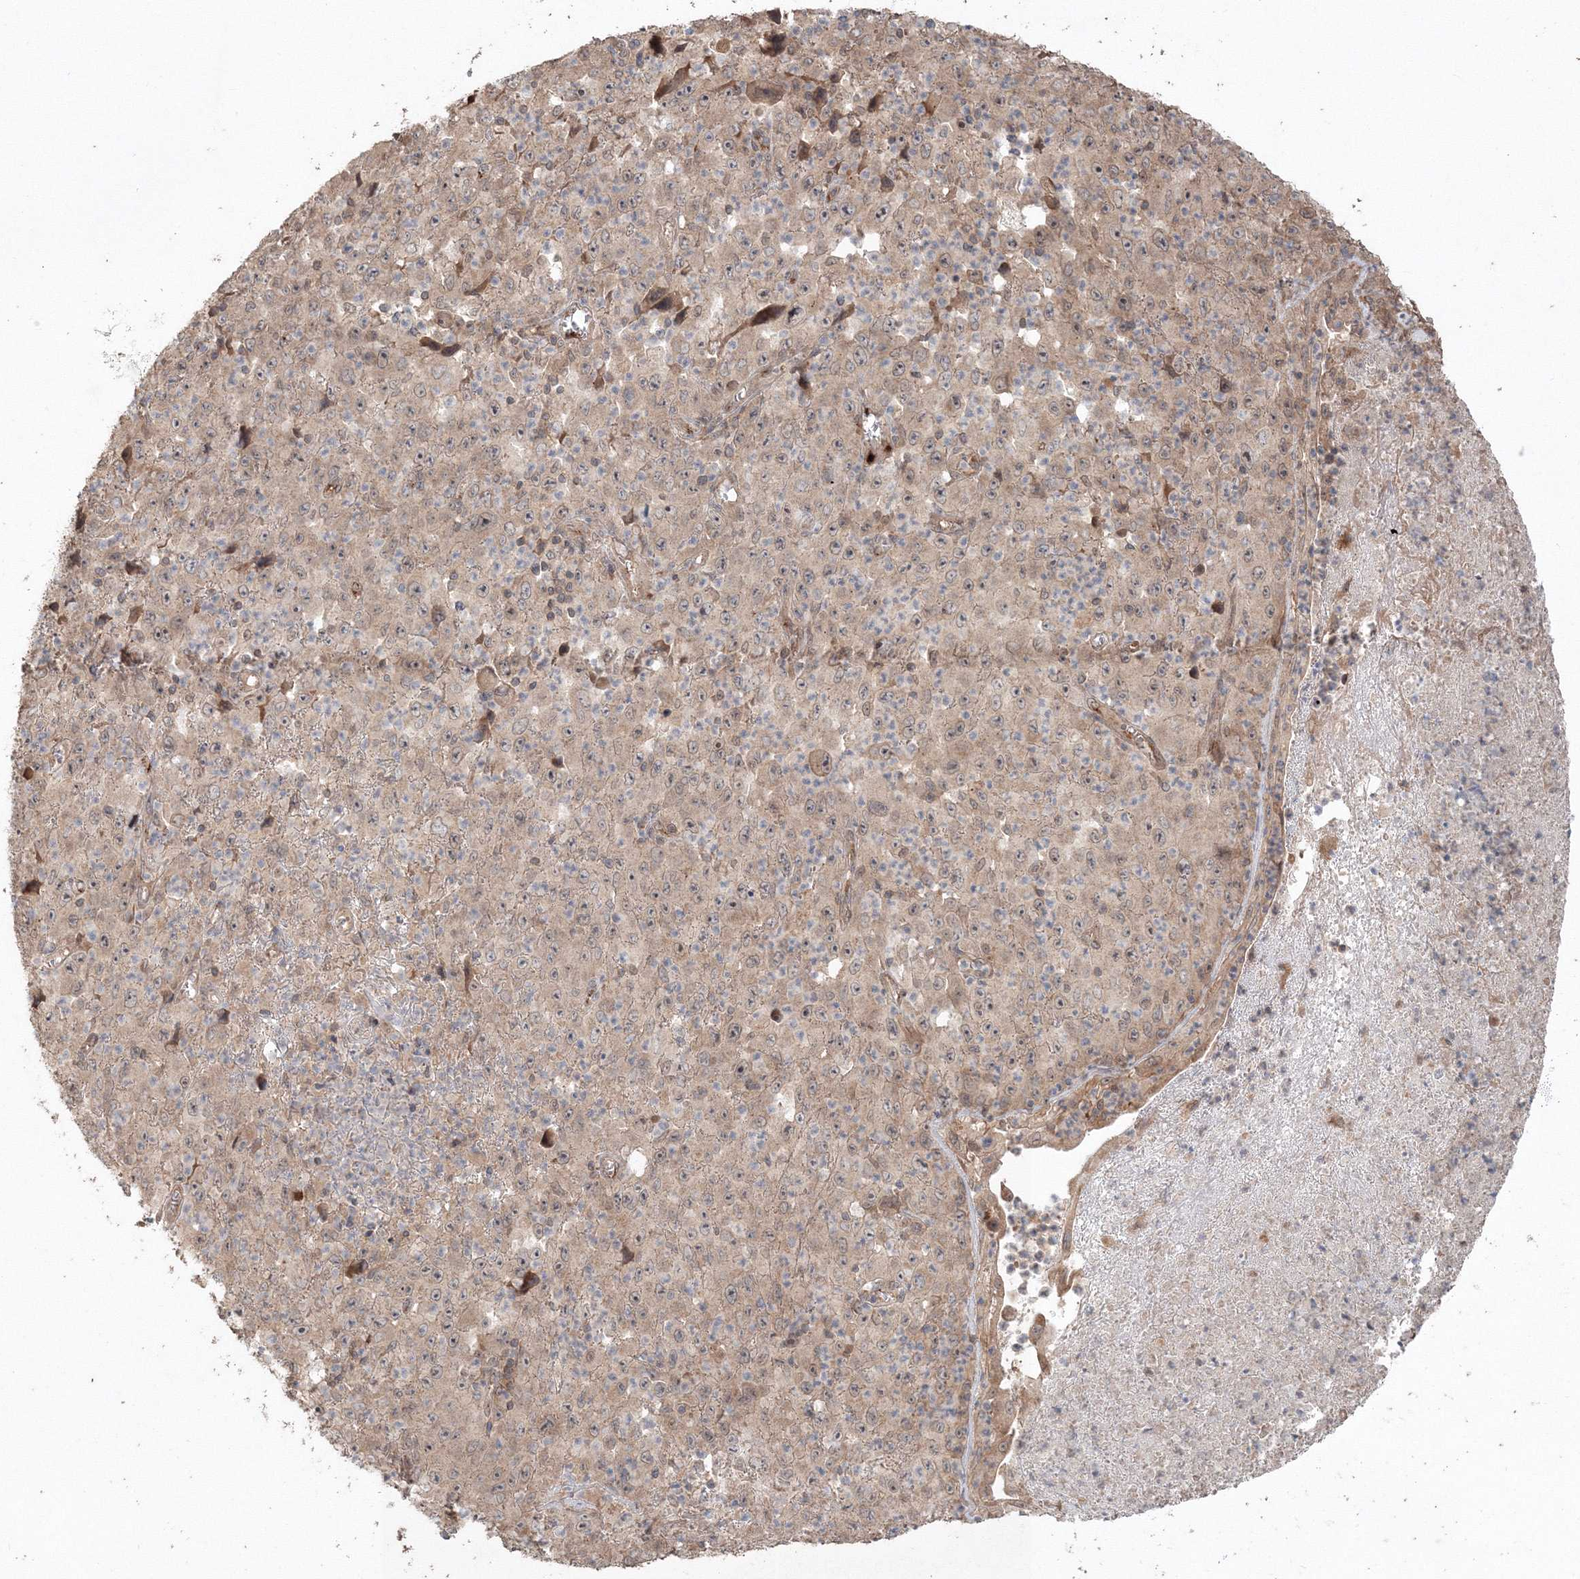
{"staining": {"intensity": "negative", "quantity": "none", "location": "none"}, "tissue": "melanoma", "cell_type": "Tumor cells", "image_type": "cancer", "snomed": [{"axis": "morphology", "description": "Malignant melanoma, Metastatic site"}, {"axis": "topography", "description": "Skin"}], "caption": "Tumor cells are negative for protein expression in human malignant melanoma (metastatic site). The staining is performed using DAB (3,3'-diaminobenzidine) brown chromogen with nuclei counter-stained in using hematoxylin.", "gene": "ANAPC16", "patient": {"sex": "female", "age": 56}}